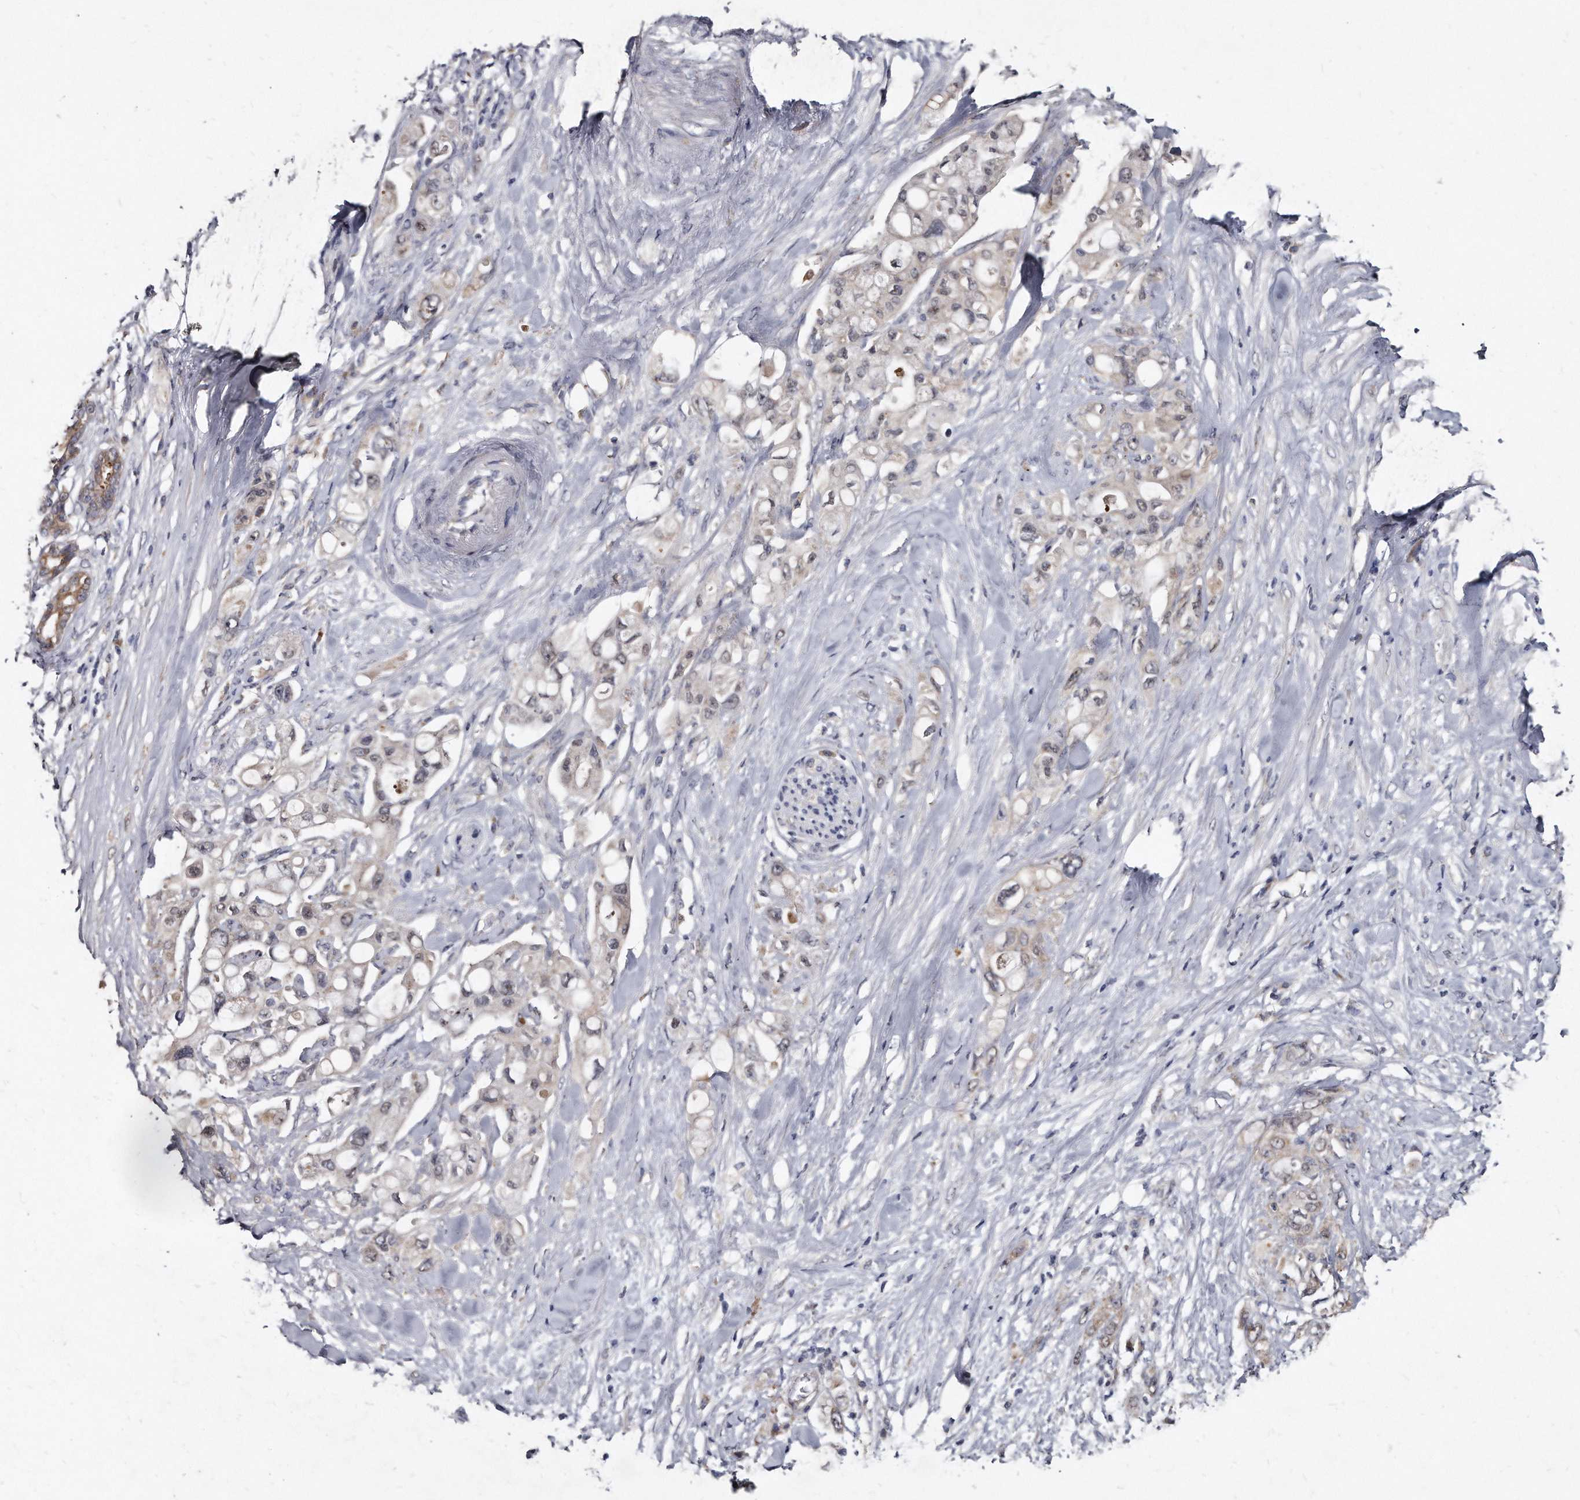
{"staining": {"intensity": "weak", "quantity": "<25%", "location": "cytoplasmic/membranous"}, "tissue": "pancreatic cancer", "cell_type": "Tumor cells", "image_type": "cancer", "snomed": [{"axis": "morphology", "description": "Adenocarcinoma, NOS"}, {"axis": "topography", "description": "Pancreas"}], "caption": "Immunohistochemistry (IHC) micrograph of neoplastic tissue: pancreatic cancer (adenocarcinoma) stained with DAB displays no significant protein expression in tumor cells.", "gene": "KLHDC3", "patient": {"sex": "female", "age": 56}}